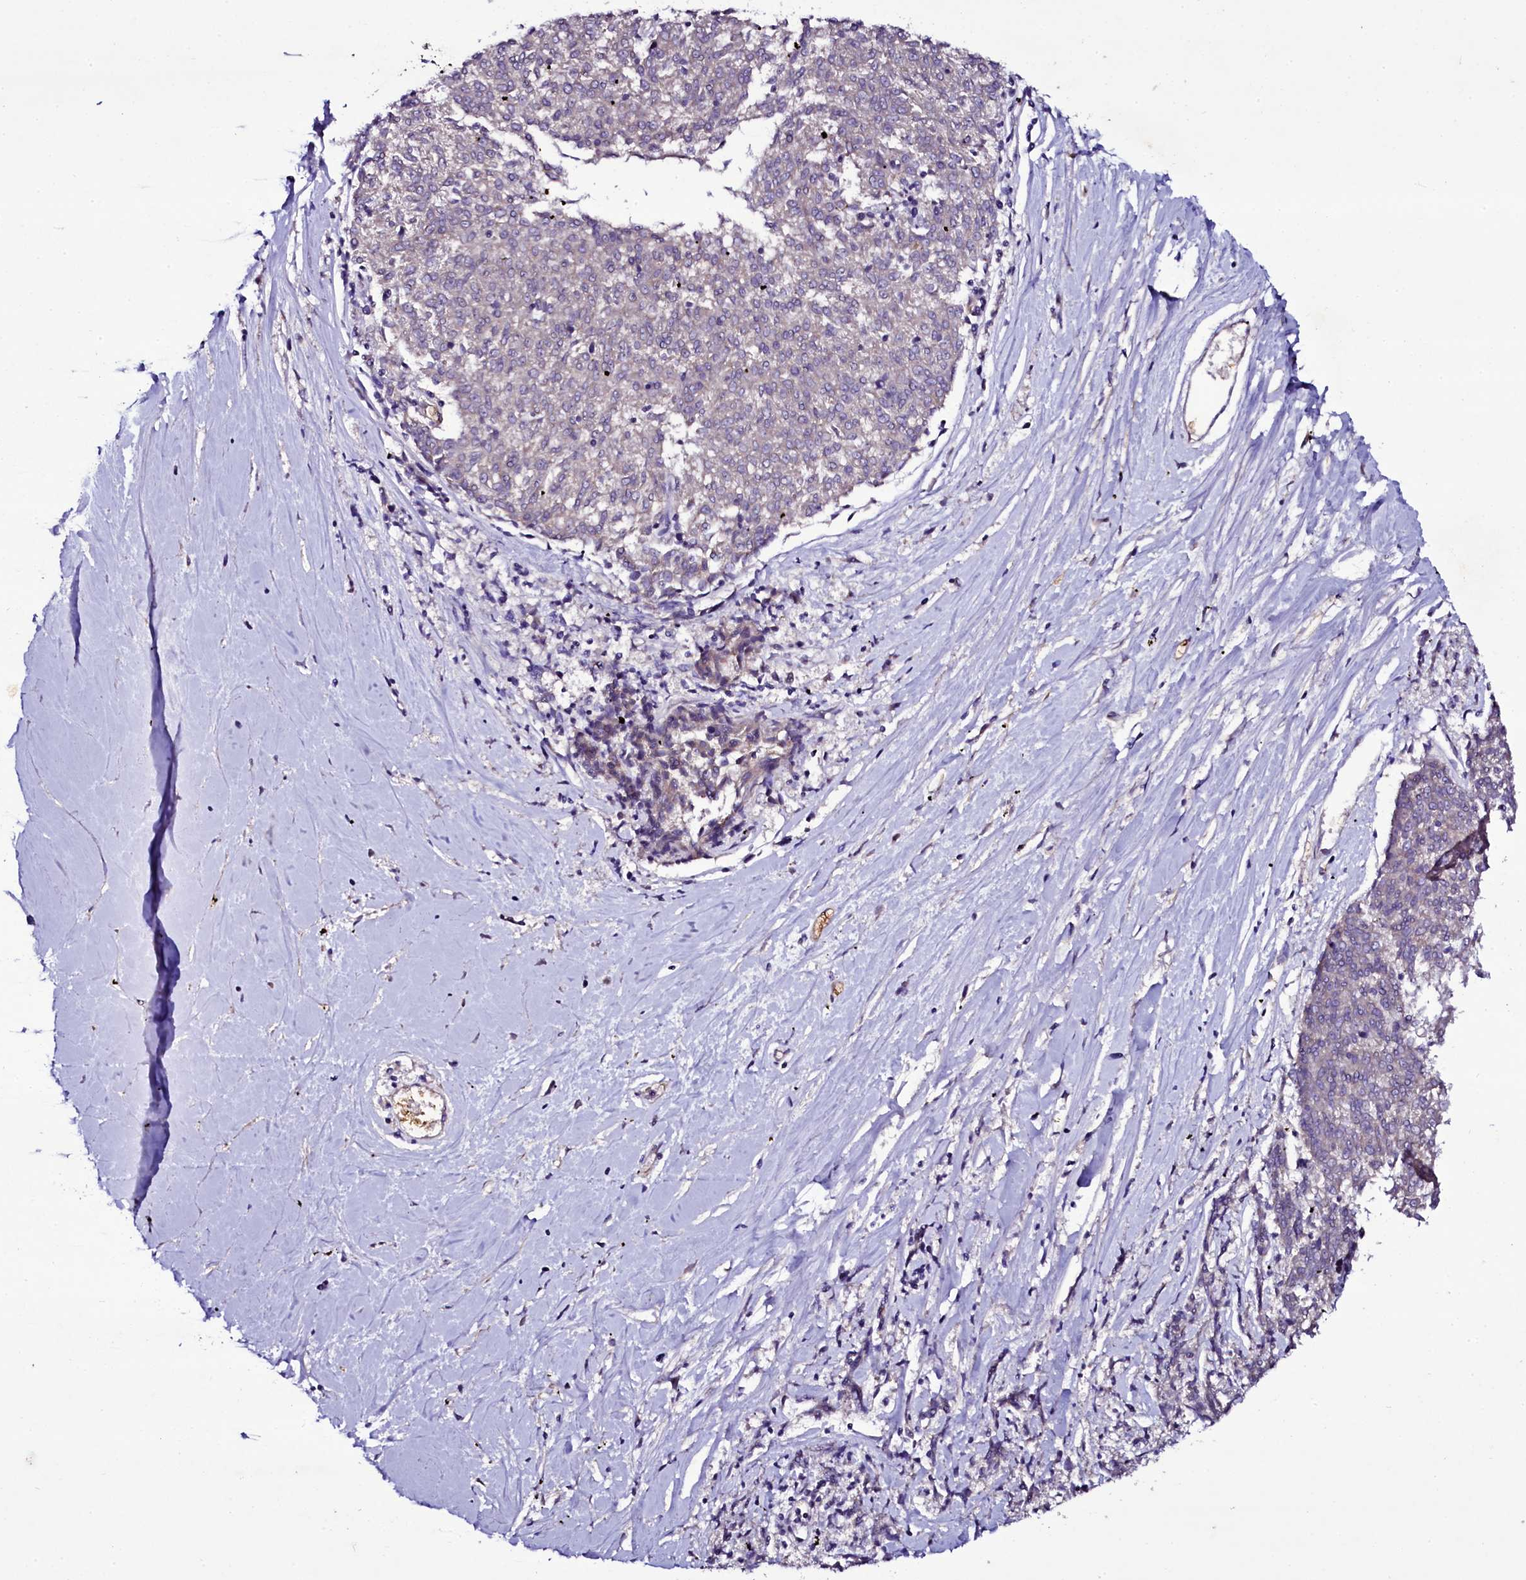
{"staining": {"intensity": "negative", "quantity": "none", "location": "none"}, "tissue": "melanoma", "cell_type": "Tumor cells", "image_type": "cancer", "snomed": [{"axis": "morphology", "description": "Malignant melanoma, NOS"}, {"axis": "topography", "description": "Skin"}], "caption": "Immunohistochemistry (IHC) photomicrograph of human malignant melanoma stained for a protein (brown), which exhibits no expression in tumor cells. (DAB immunohistochemistry (IHC), high magnification).", "gene": "MEX3C", "patient": {"sex": "female", "age": 72}}